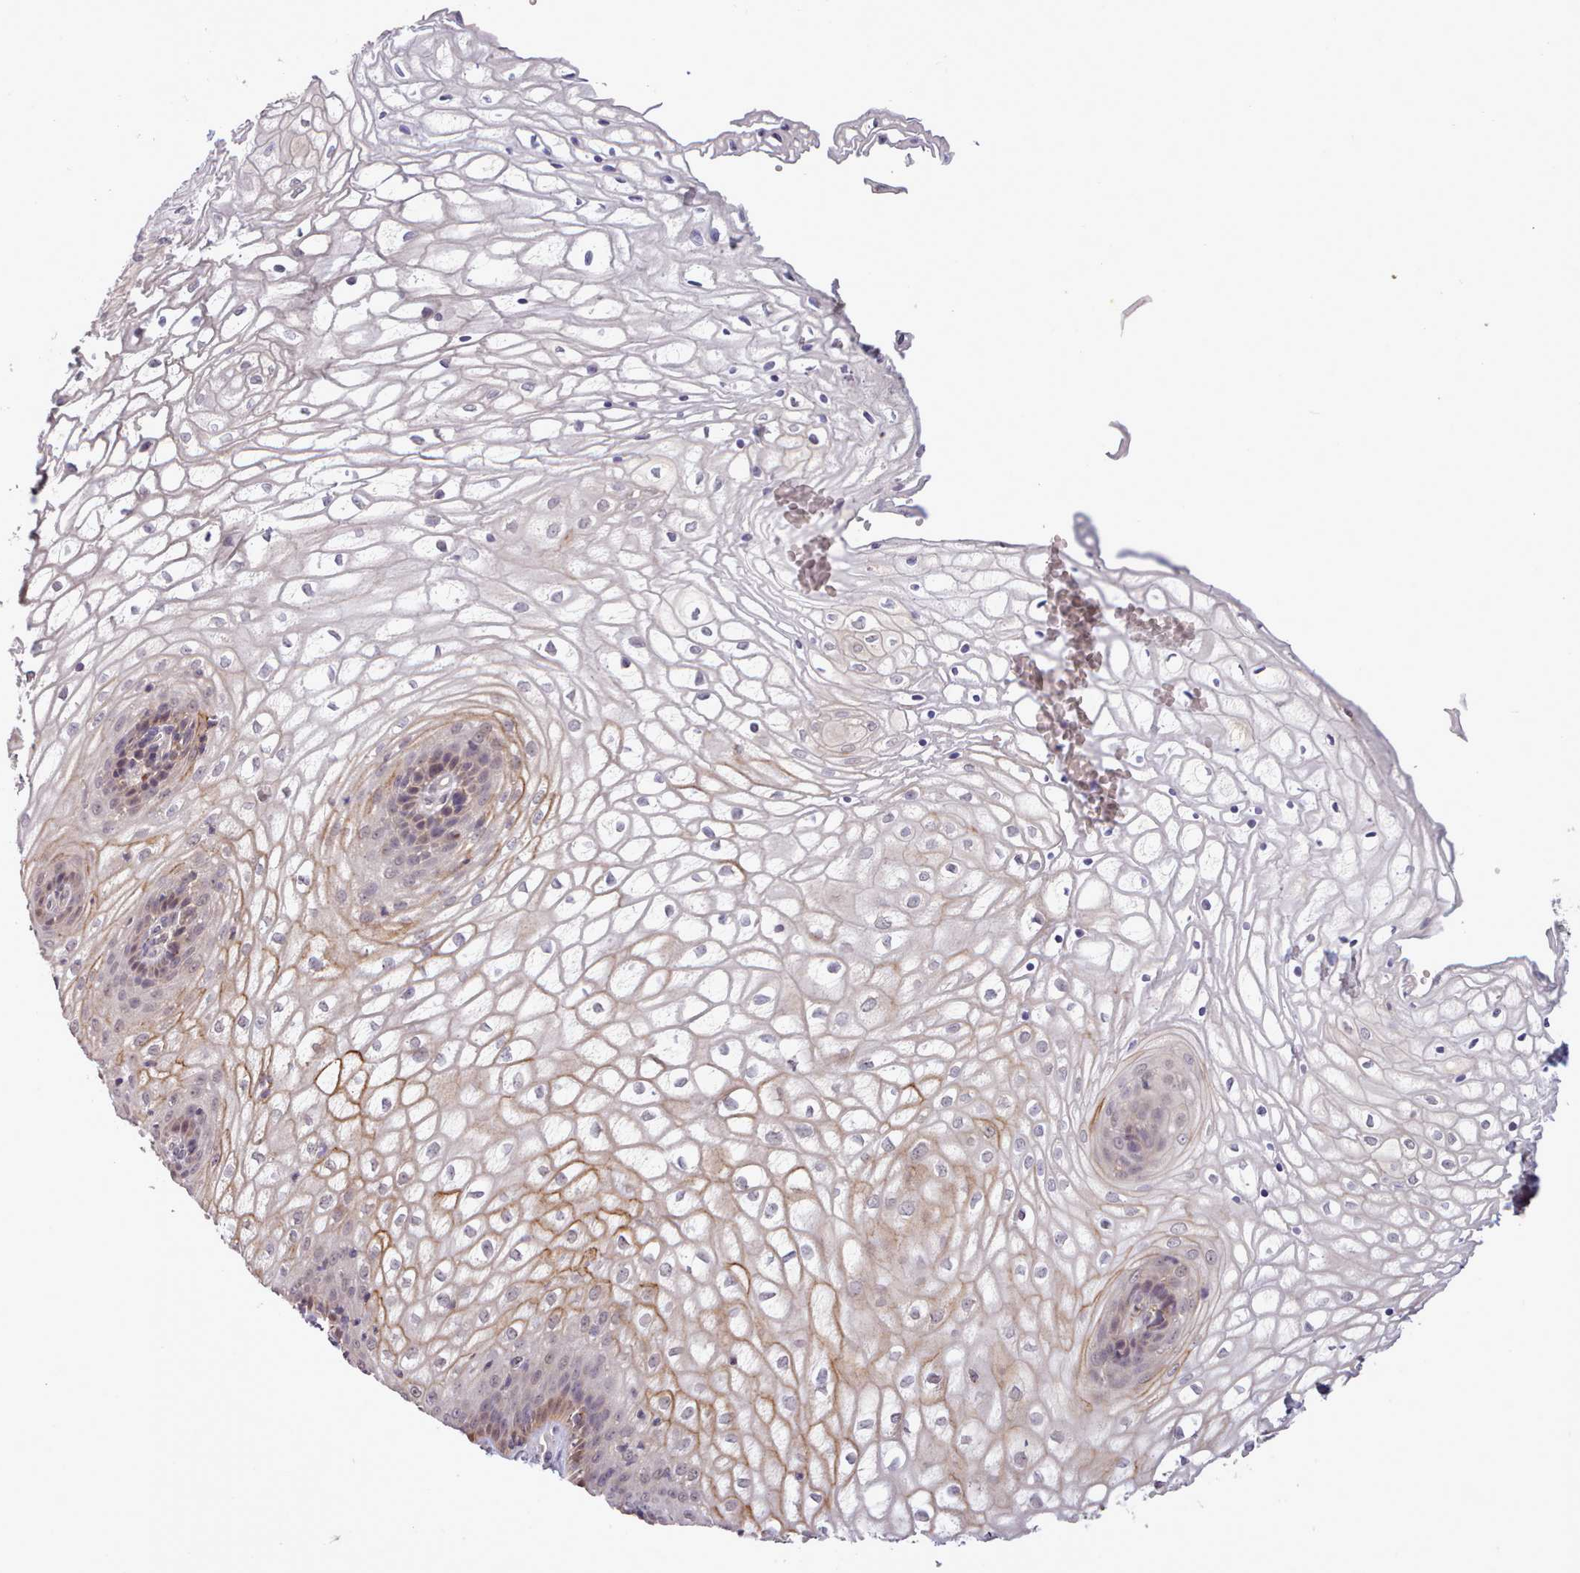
{"staining": {"intensity": "weak", "quantity": "25%-75%", "location": "cytoplasmic/membranous"}, "tissue": "vagina", "cell_type": "Squamous epithelial cells", "image_type": "normal", "snomed": [{"axis": "morphology", "description": "Normal tissue, NOS"}, {"axis": "topography", "description": "Vagina"}], "caption": "Immunohistochemistry staining of normal vagina, which exhibits low levels of weak cytoplasmic/membranous positivity in about 25%-75% of squamous epithelial cells indicating weak cytoplasmic/membranous protein expression. The staining was performed using DAB (3,3'-diaminobenzidine) (brown) for protein detection and nuclei were counterstained in hematoxylin (blue).", "gene": "ARL17A", "patient": {"sex": "female", "age": 34}}